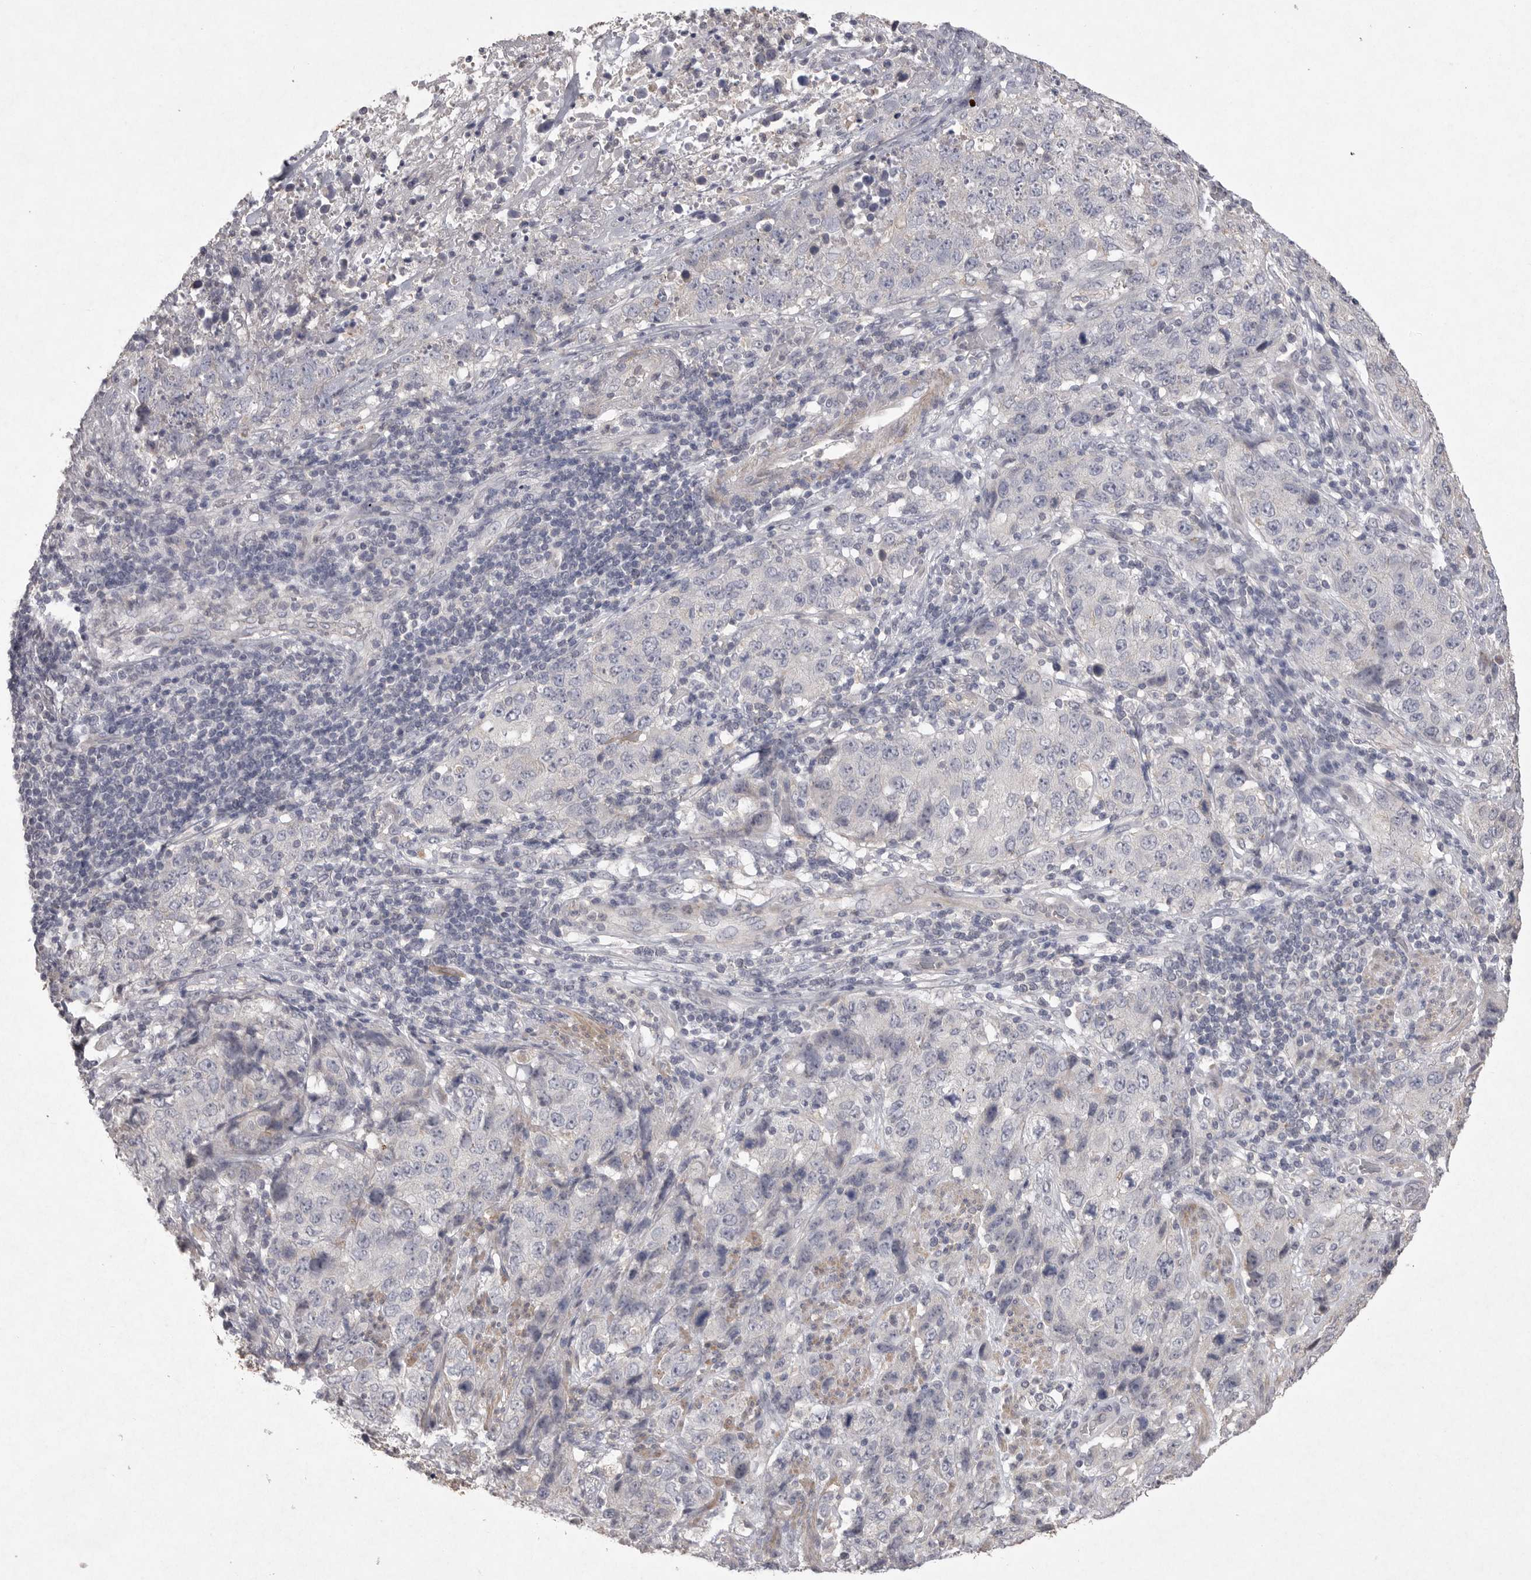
{"staining": {"intensity": "negative", "quantity": "none", "location": "none"}, "tissue": "stomach cancer", "cell_type": "Tumor cells", "image_type": "cancer", "snomed": [{"axis": "morphology", "description": "Adenocarcinoma, NOS"}, {"axis": "topography", "description": "Stomach"}], "caption": "A photomicrograph of stomach adenocarcinoma stained for a protein displays no brown staining in tumor cells.", "gene": "VANGL2", "patient": {"sex": "male", "age": 48}}